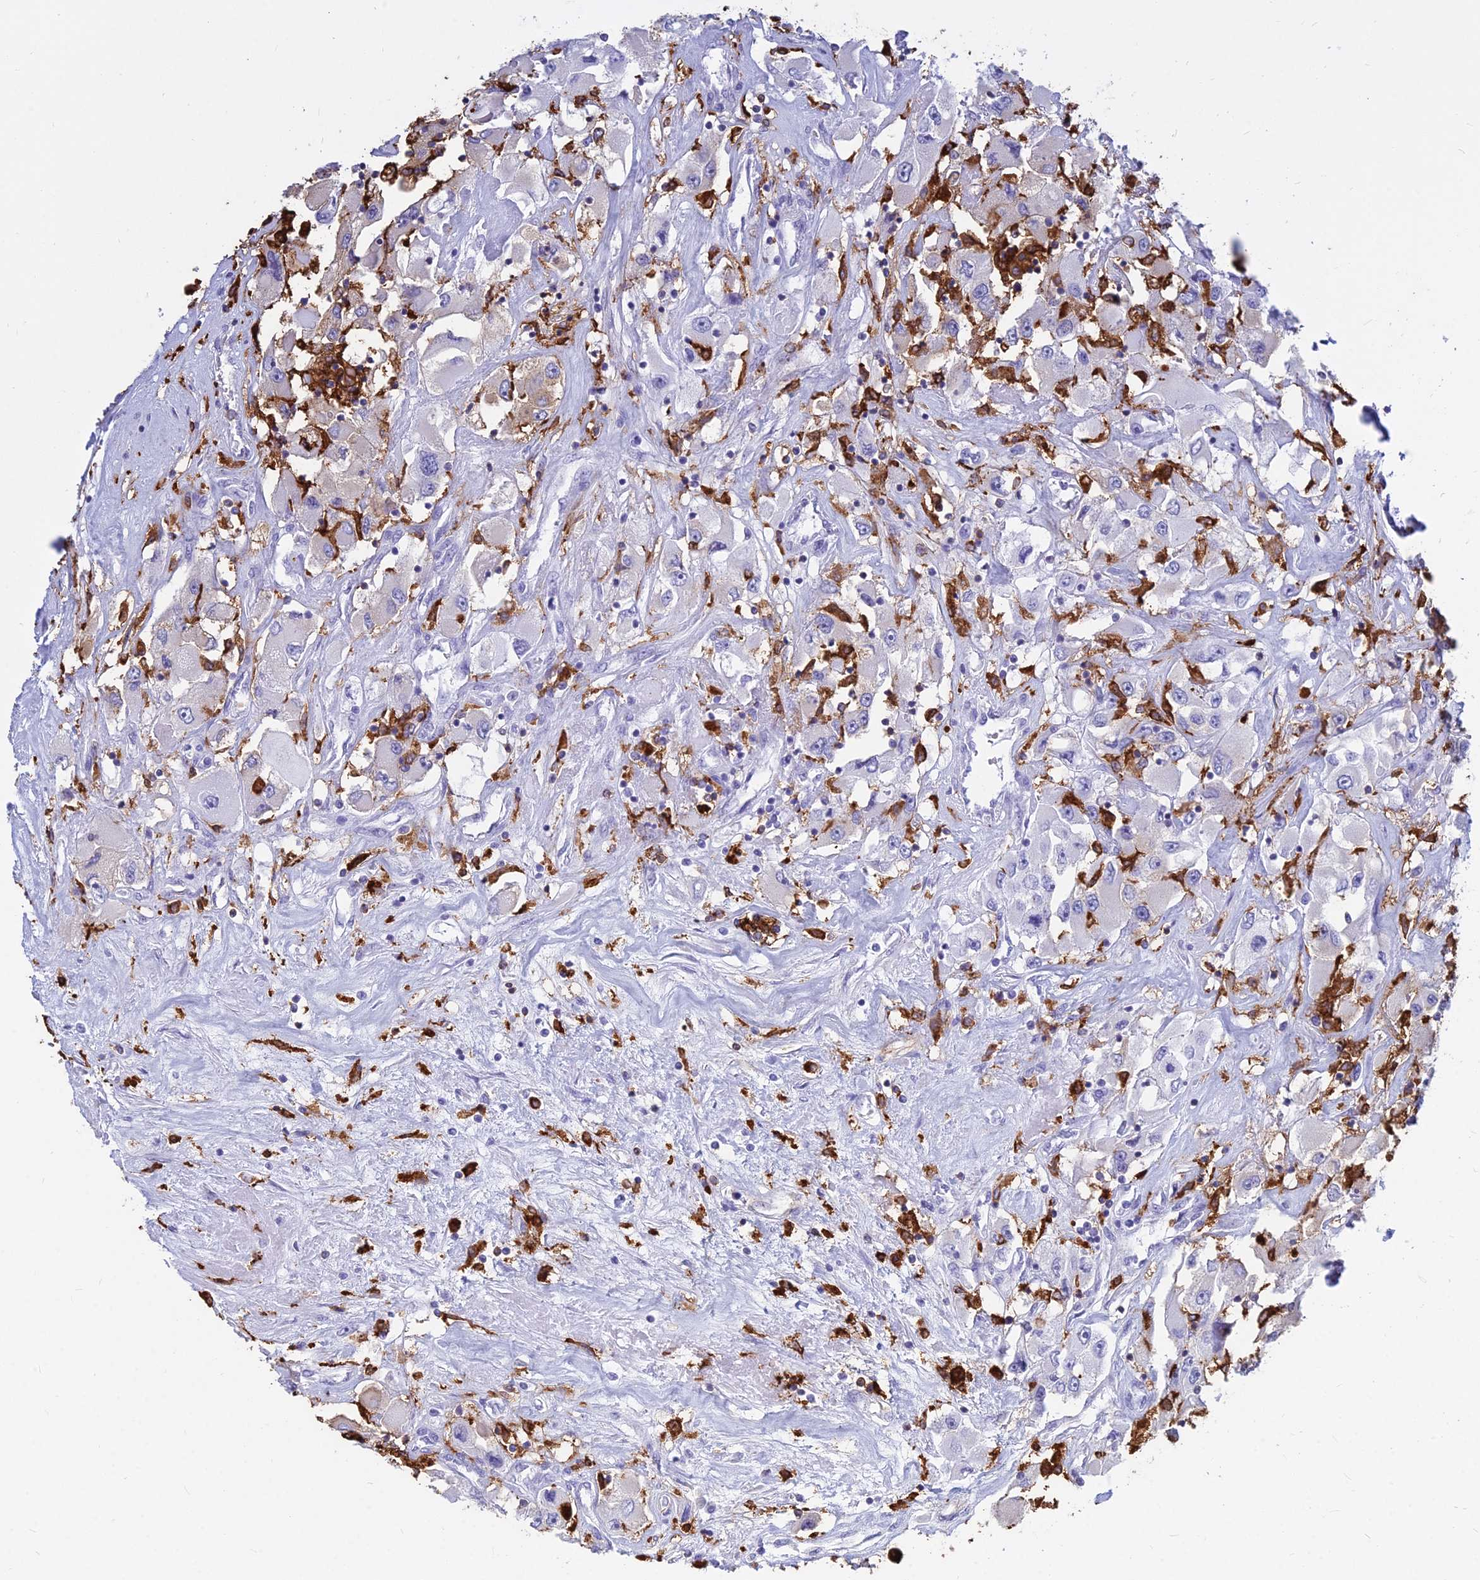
{"staining": {"intensity": "negative", "quantity": "none", "location": "none"}, "tissue": "renal cancer", "cell_type": "Tumor cells", "image_type": "cancer", "snomed": [{"axis": "morphology", "description": "Adenocarcinoma, NOS"}, {"axis": "topography", "description": "Kidney"}], "caption": "Tumor cells show no significant expression in adenocarcinoma (renal).", "gene": "HLA-DRB1", "patient": {"sex": "female", "age": 52}}